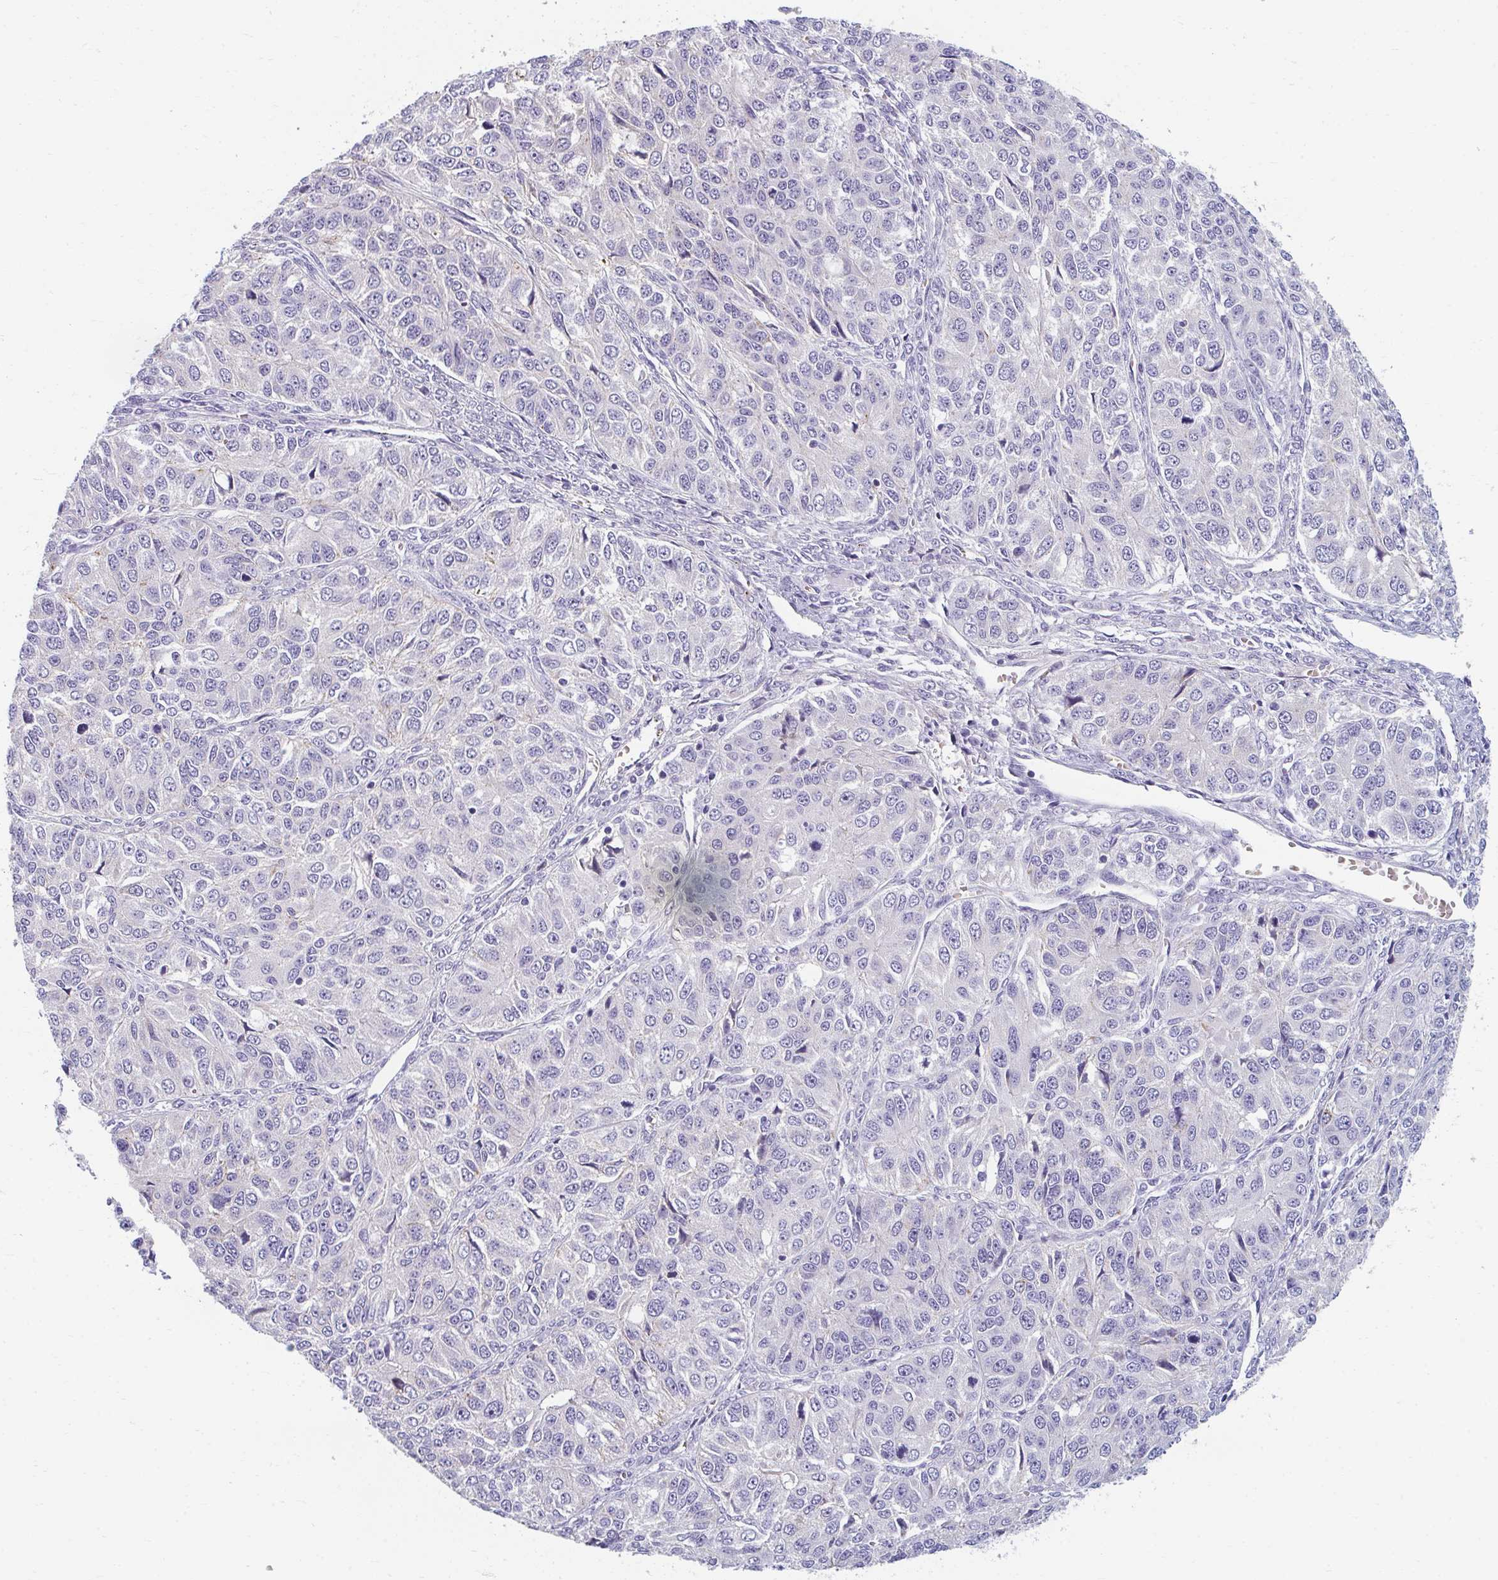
{"staining": {"intensity": "negative", "quantity": "none", "location": "none"}, "tissue": "ovarian cancer", "cell_type": "Tumor cells", "image_type": "cancer", "snomed": [{"axis": "morphology", "description": "Carcinoma, endometroid"}, {"axis": "topography", "description": "Ovary"}], "caption": "Immunohistochemical staining of human ovarian cancer demonstrates no significant staining in tumor cells.", "gene": "EIF1AD", "patient": {"sex": "female", "age": 51}}